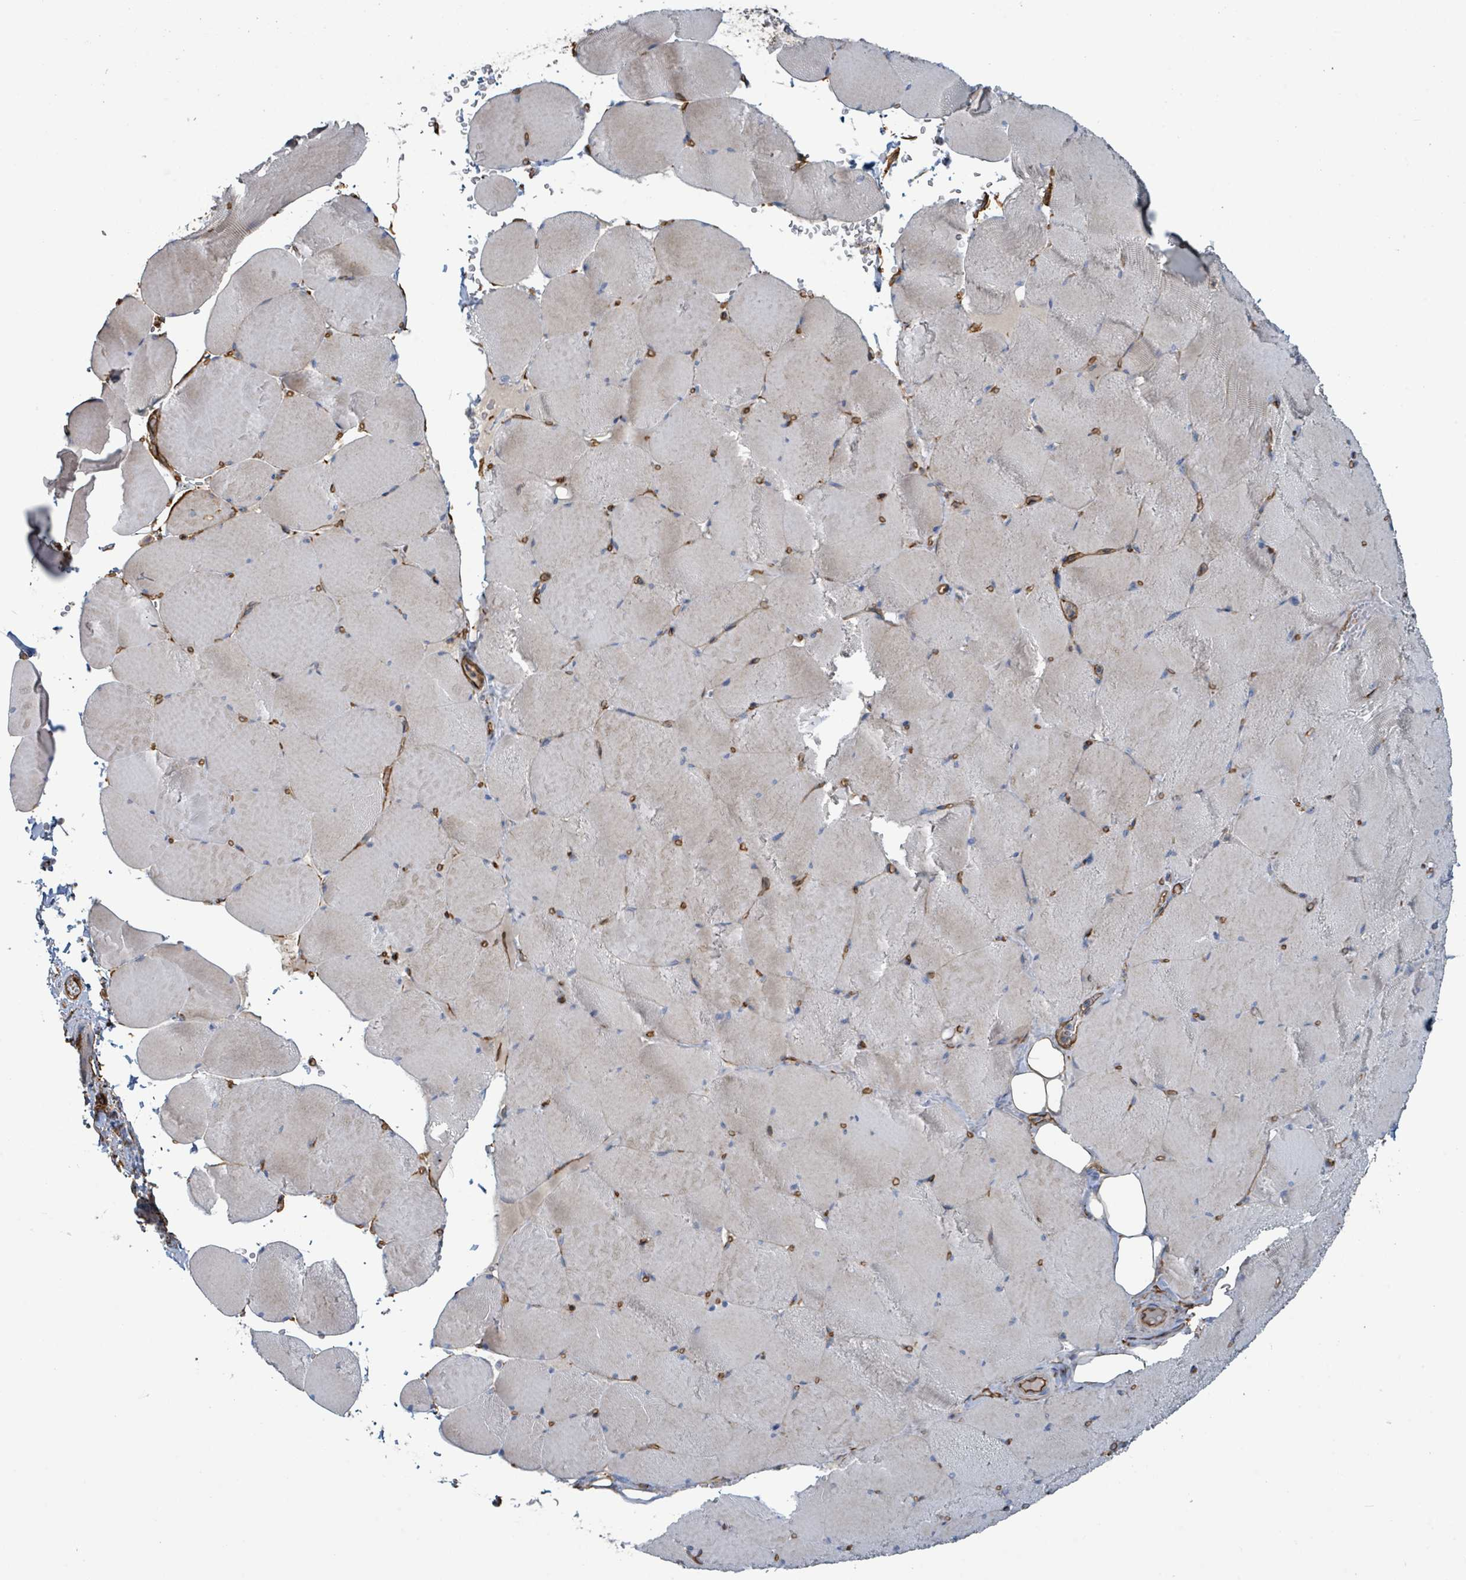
{"staining": {"intensity": "weak", "quantity": "<25%", "location": "cytoplasmic/membranous"}, "tissue": "skeletal muscle", "cell_type": "Myocytes", "image_type": "normal", "snomed": [{"axis": "morphology", "description": "Normal tissue, NOS"}, {"axis": "topography", "description": "Skeletal muscle"}, {"axis": "topography", "description": "Head-Neck"}], "caption": "High power microscopy photomicrograph of an IHC micrograph of benign skeletal muscle, revealing no significant staining in myocytes.", "gene": "LDOC1", "patient": {"sex": "male", "age": 66}}